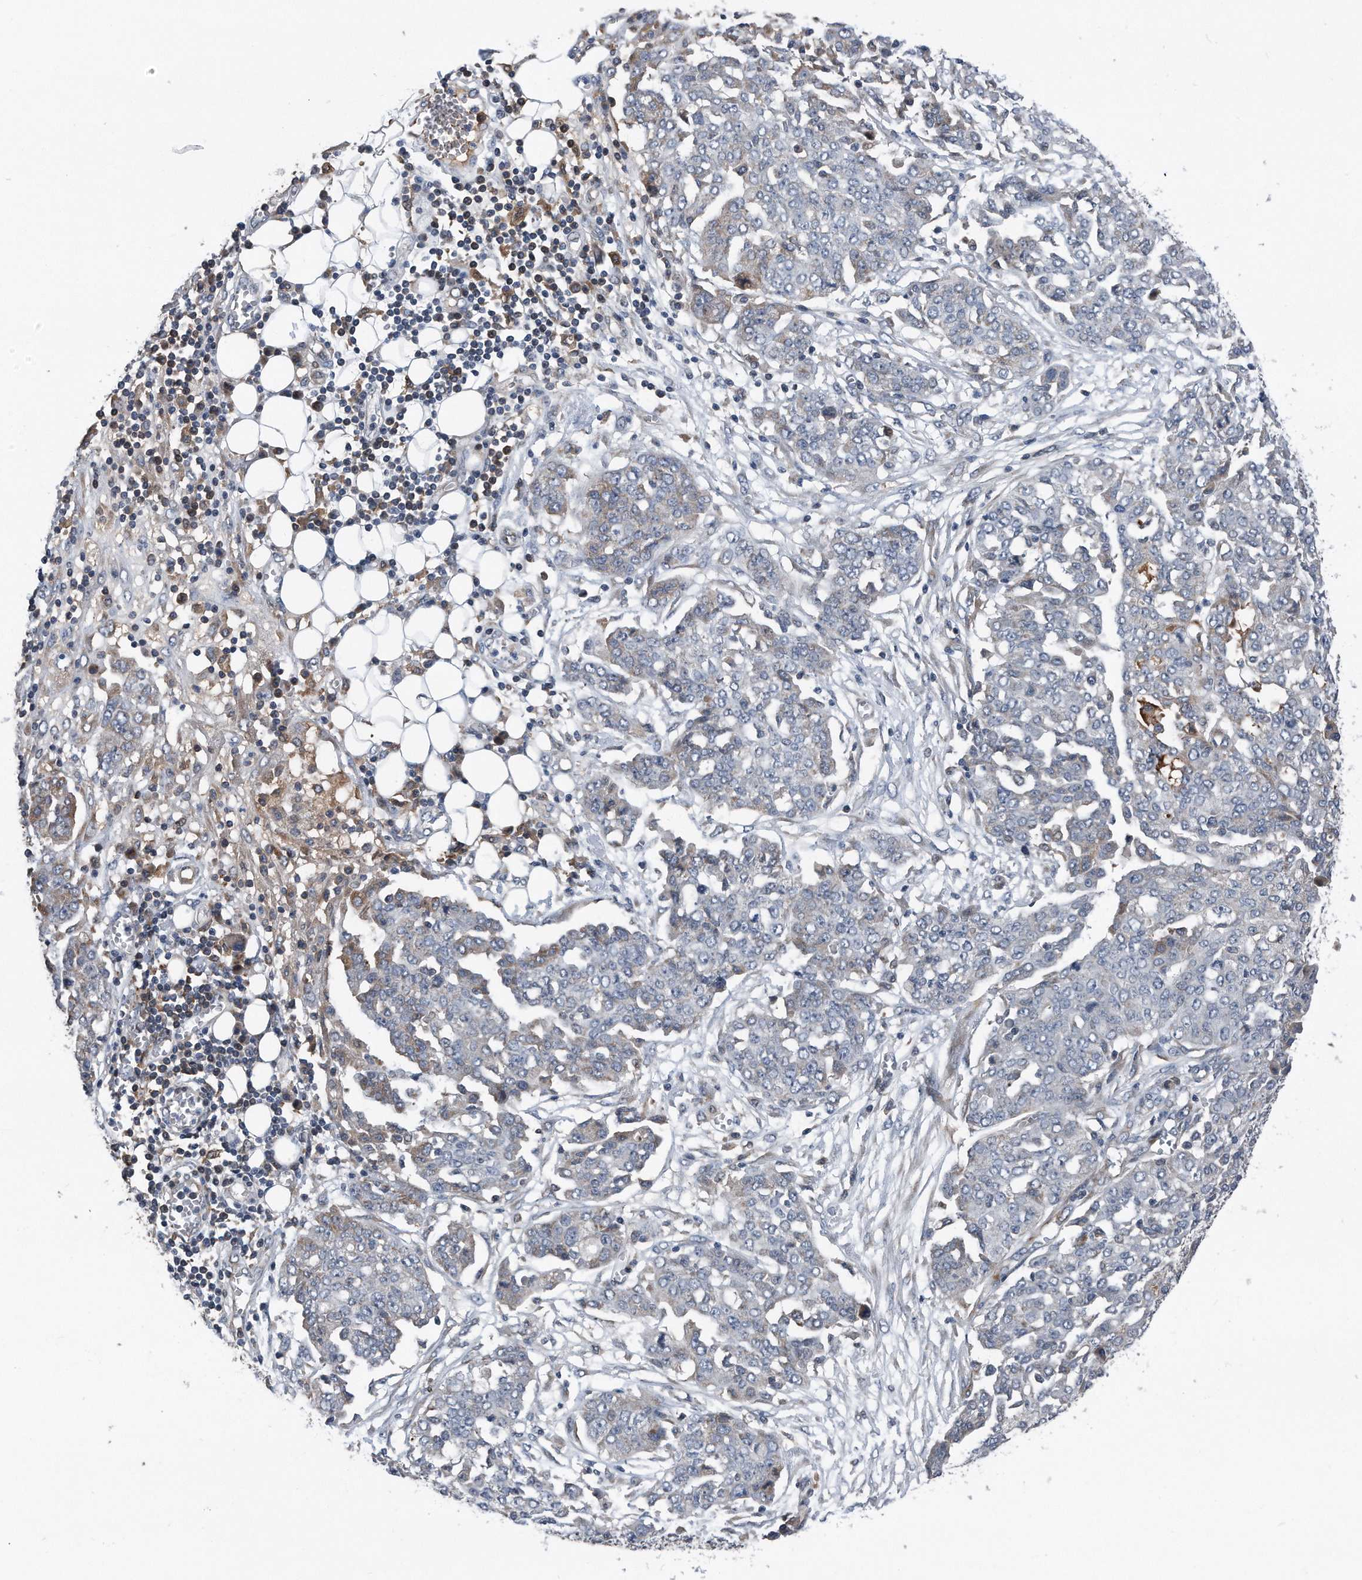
{"staining": {"intensity": "negative", "quantity": "none", "location": "none"}, "tissue": "ovarian cancer", "cell_type": "Tumor cells", "image_type": "cancer", "snomed": [{"axis": "morphology", "description": "Cystadenocarcinoma, serous, NOS"}, {"axis": "topography", "description": "Soft tissue"}, {"axis": "topography", "description": "Ovary"}], "caption": "Ovarian serous cystadenocarcinoma was stained to show a protein in brown. There is no significant expression in tumor cells.", "gene": "DST", "patient": {"sex": "female", "age": 57}}